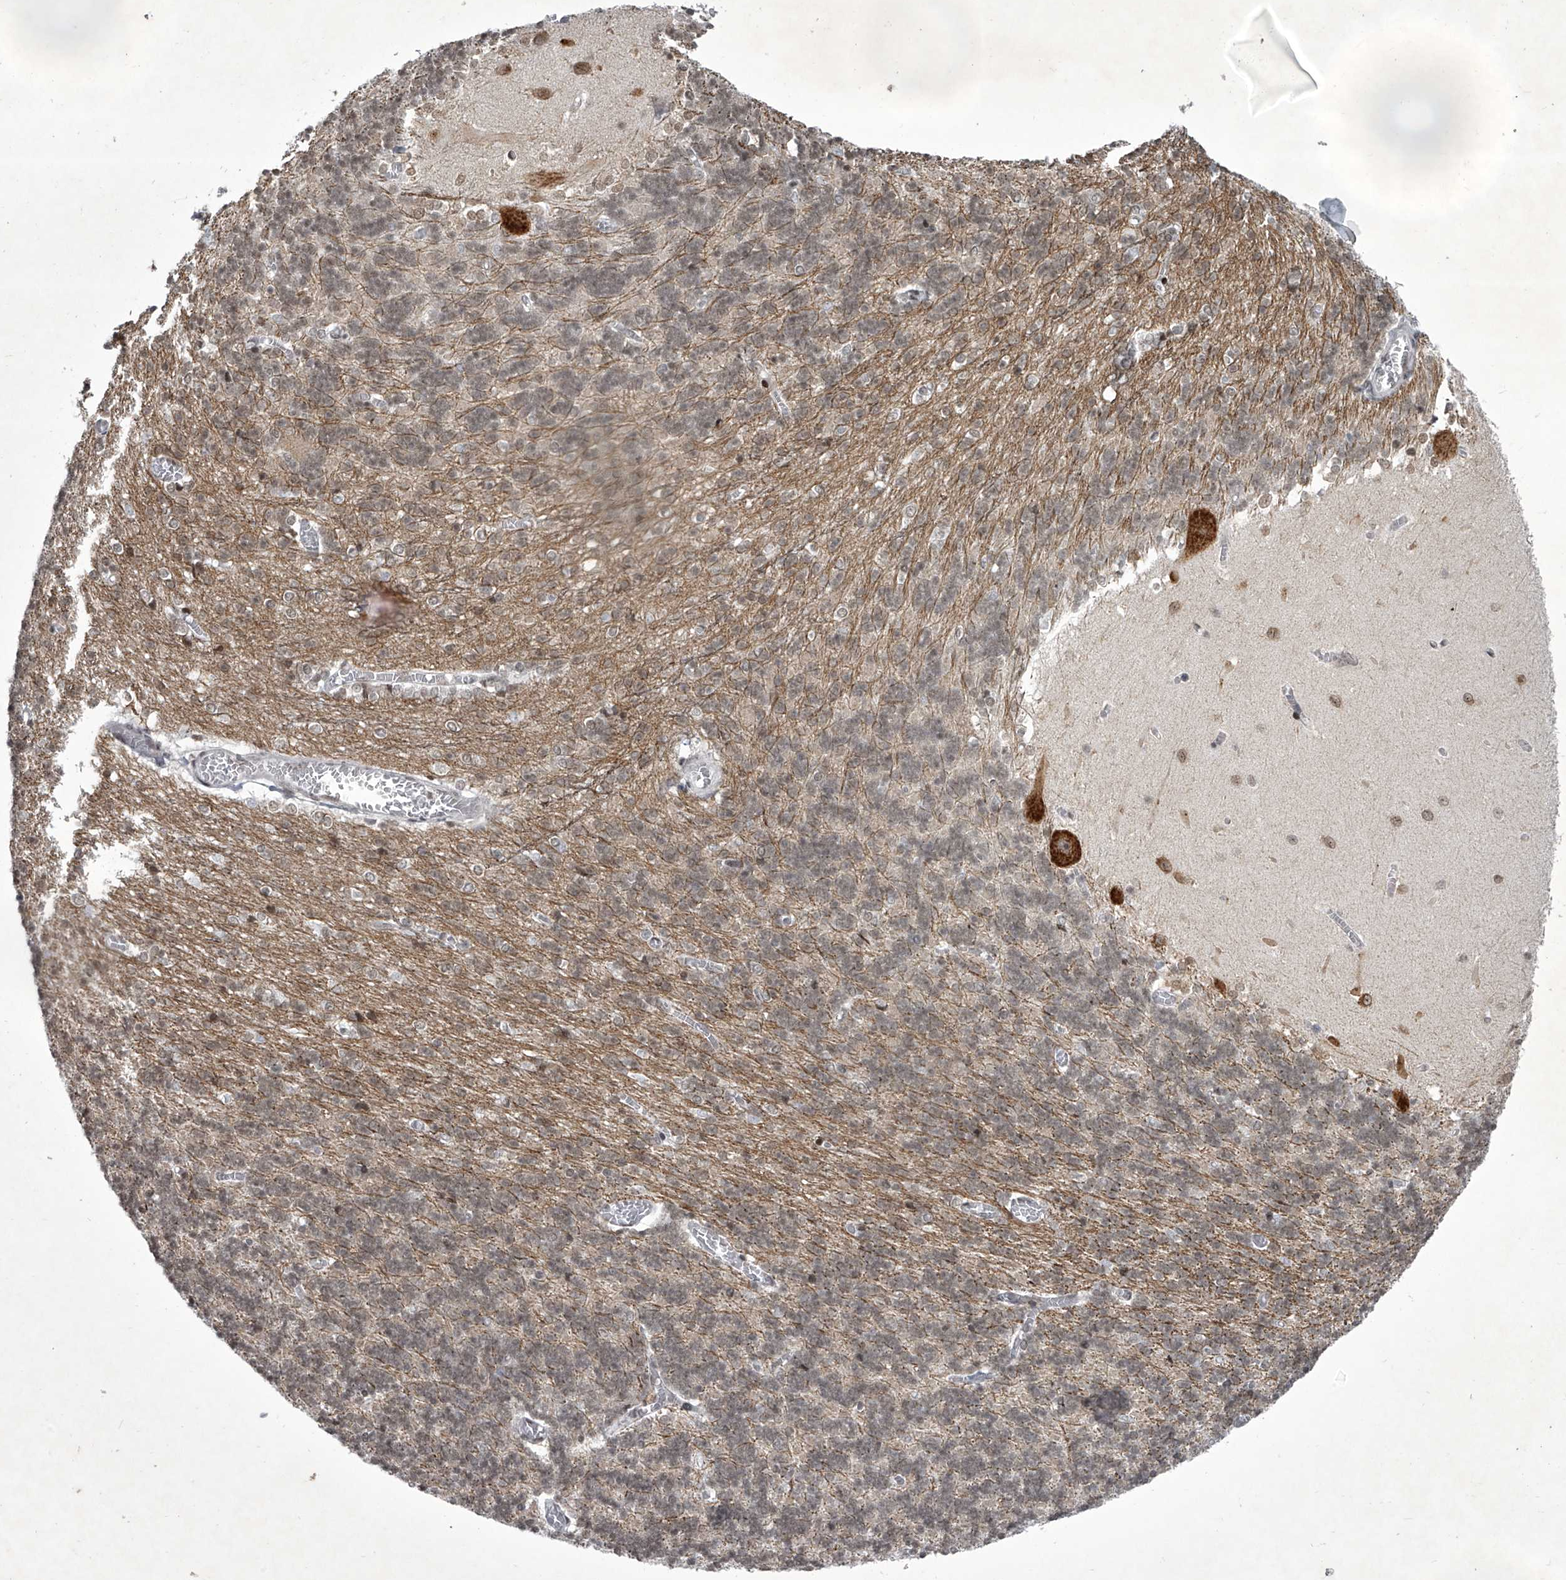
{"staining": {"intensity": "negative", "quantity": "none", "location": "none"}, "tissue": "cerebellum", "cell_type": "Cells in granular layer", "image_type": "normal", "snomed": [{"axis": "morphology", "description": "Normal tissue, NOS"}, {"axis": "topography", "description": "Cerebellum"}], "caption": "Cells in granular layer are negative for protein expression in normal human cerebellum. The staining is performed using DAB brown chromogen with nuclei counter-stained in using hematoxylin.", "gene": "MLLT1", "patient": {"sex": "male", "age": 37}}